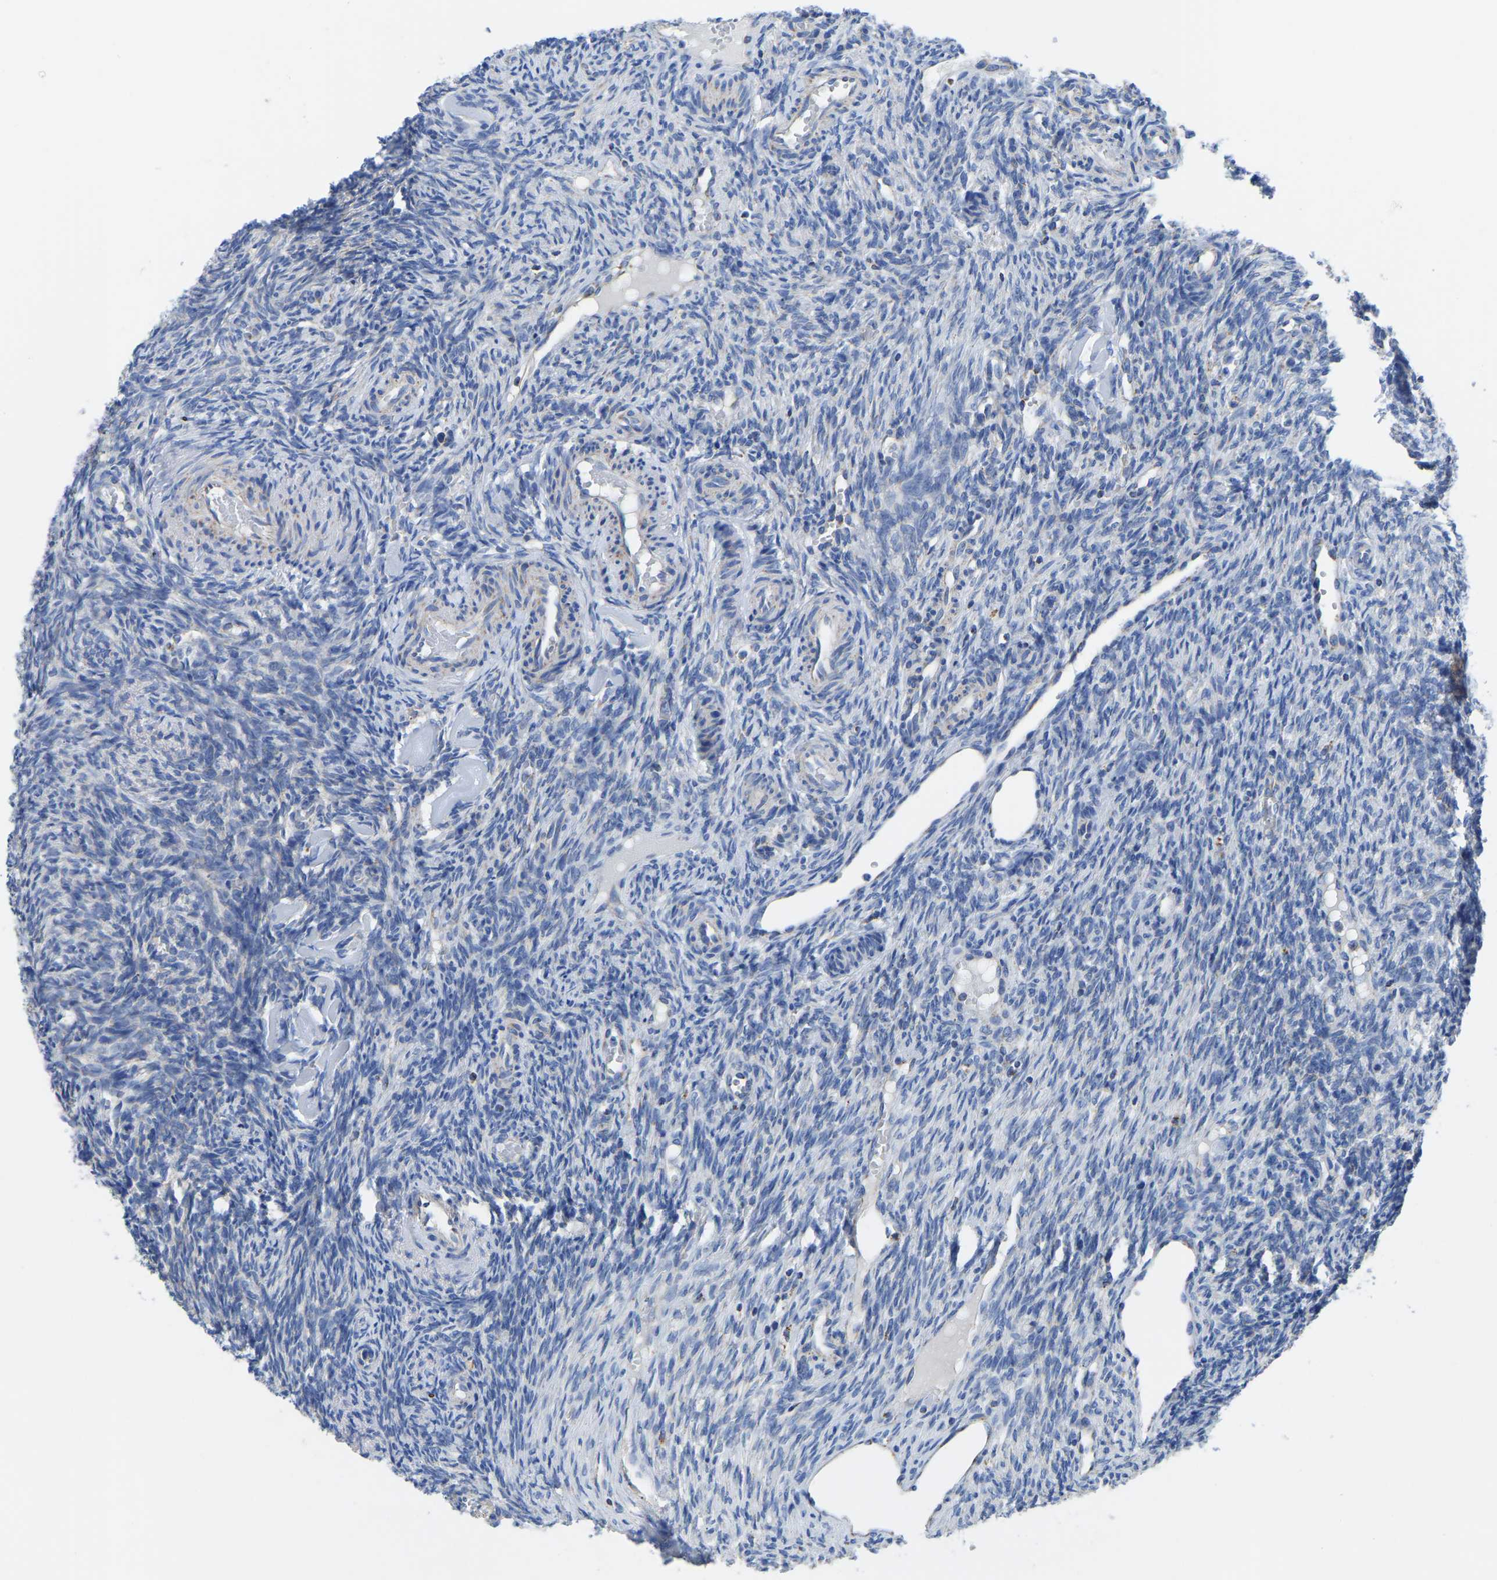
{"staining": {"intensity": "strong", "quantity": ">75%", "location": "cytoplasmic/membranous"}, "tissue": "ovary", "cell_type": "Follicle cells", "image_type": "normal", "snomed": [{"axis": "morphology", "description": "Normal tissue, NOS"}, {"axis": "topography", "description": "Ovary"}], "caption": "Strong cytoplasmic/membranous positivity is seen in approximately >75% of follicle cells in benign ovary.", "gene": "ETFA", "patient": {"sex": "female", "age": 41}}